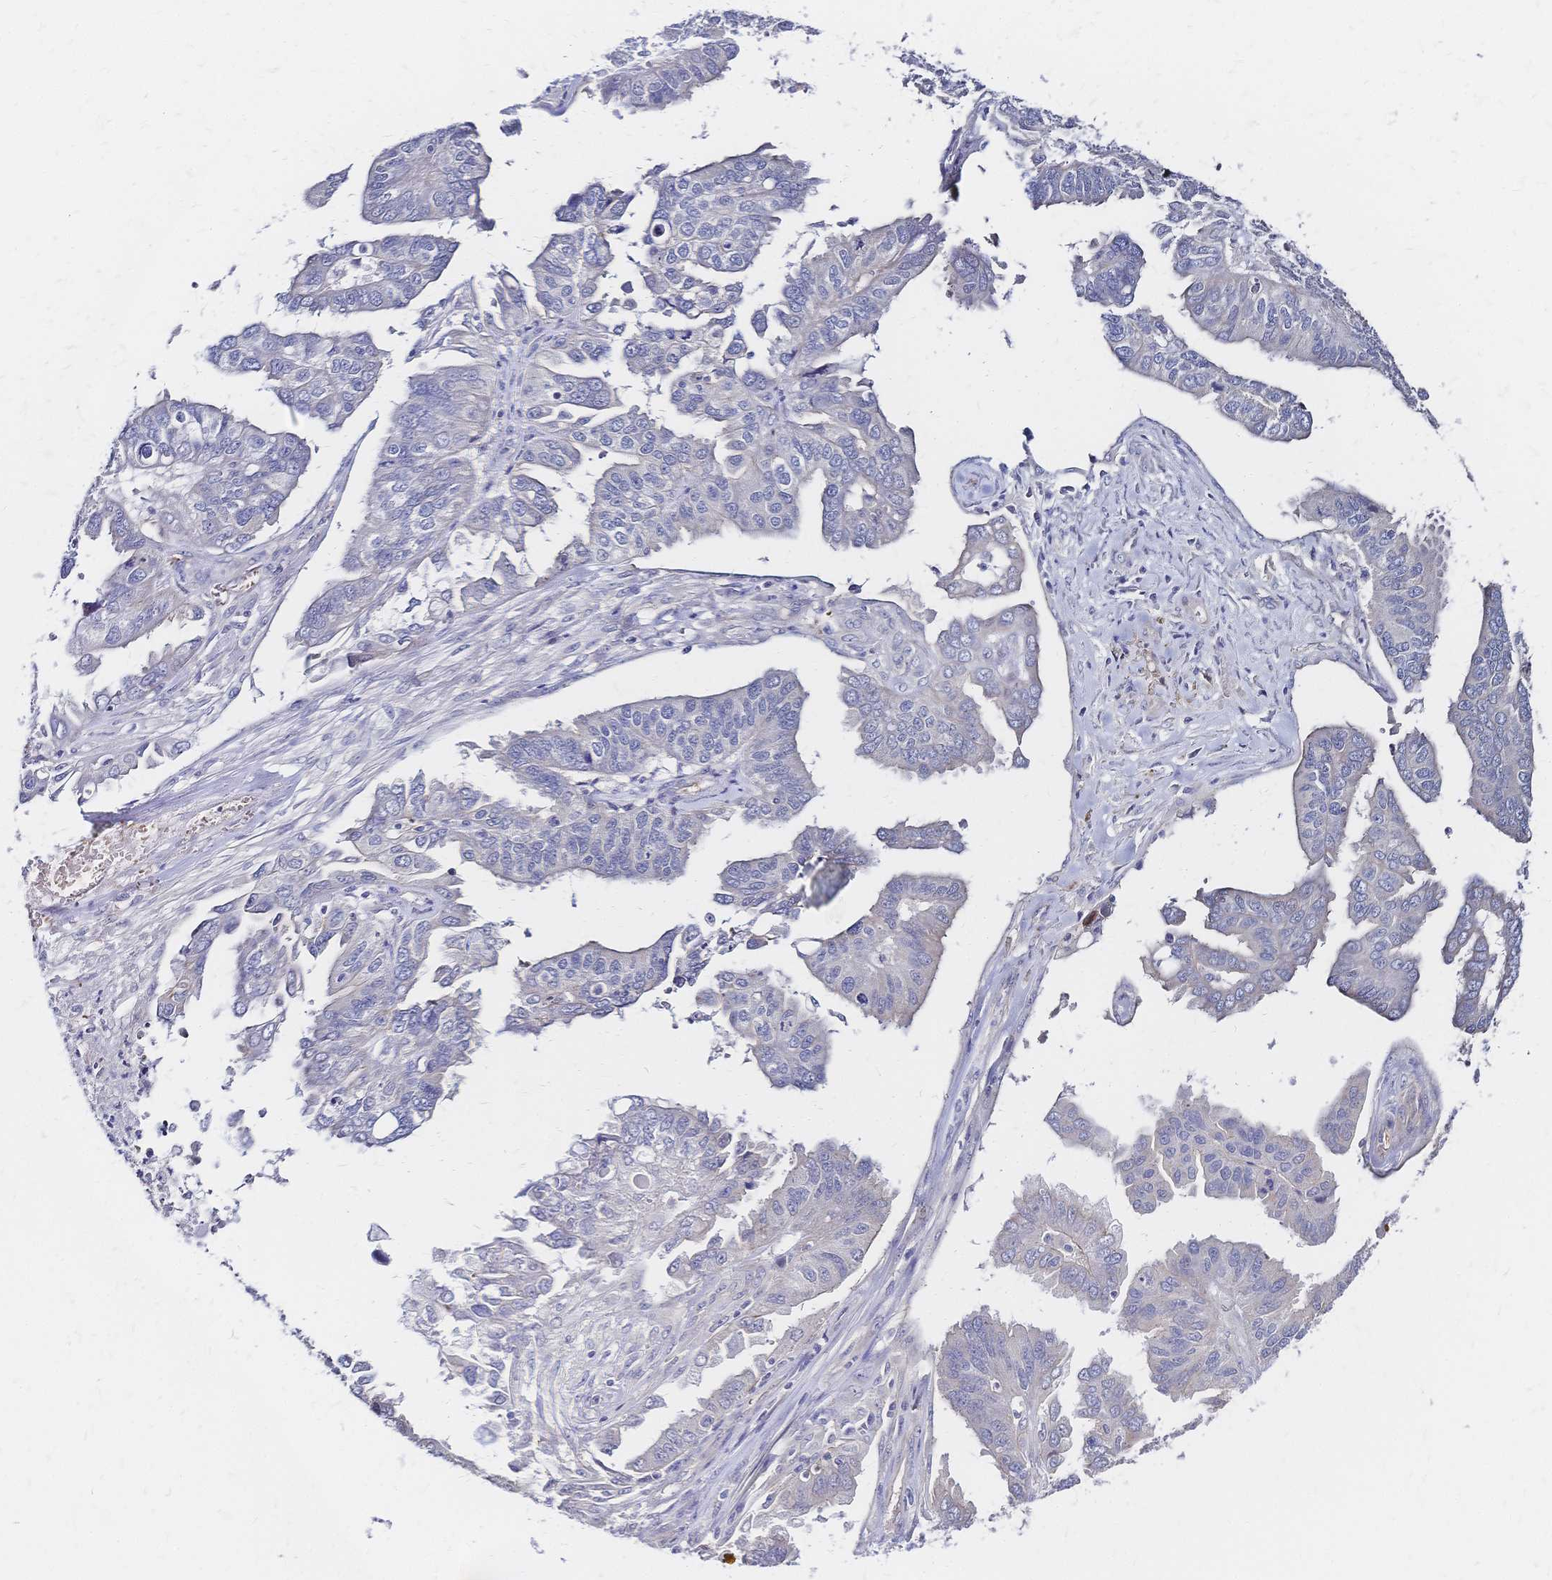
{"staining": {"intensity": "negative", "quantity": "none", "location": "none"}, "tissue": "ovarian cancer", "cell_type": "Tumor cells", "image_type": "cancer", "snomed": [{"axis": "morphology", "description": "Cystadenocarcinoma, serous, NOS"}, {"axis": "topography", "description": "Ovary"}], "caption": "Immunohistochemical staining of serous cystadenocarcinoma (ovarian) reveals no significant staining in tumor cells.", "gene": "SLC5A1", "patient": {"sex": "female", "age": 79}}